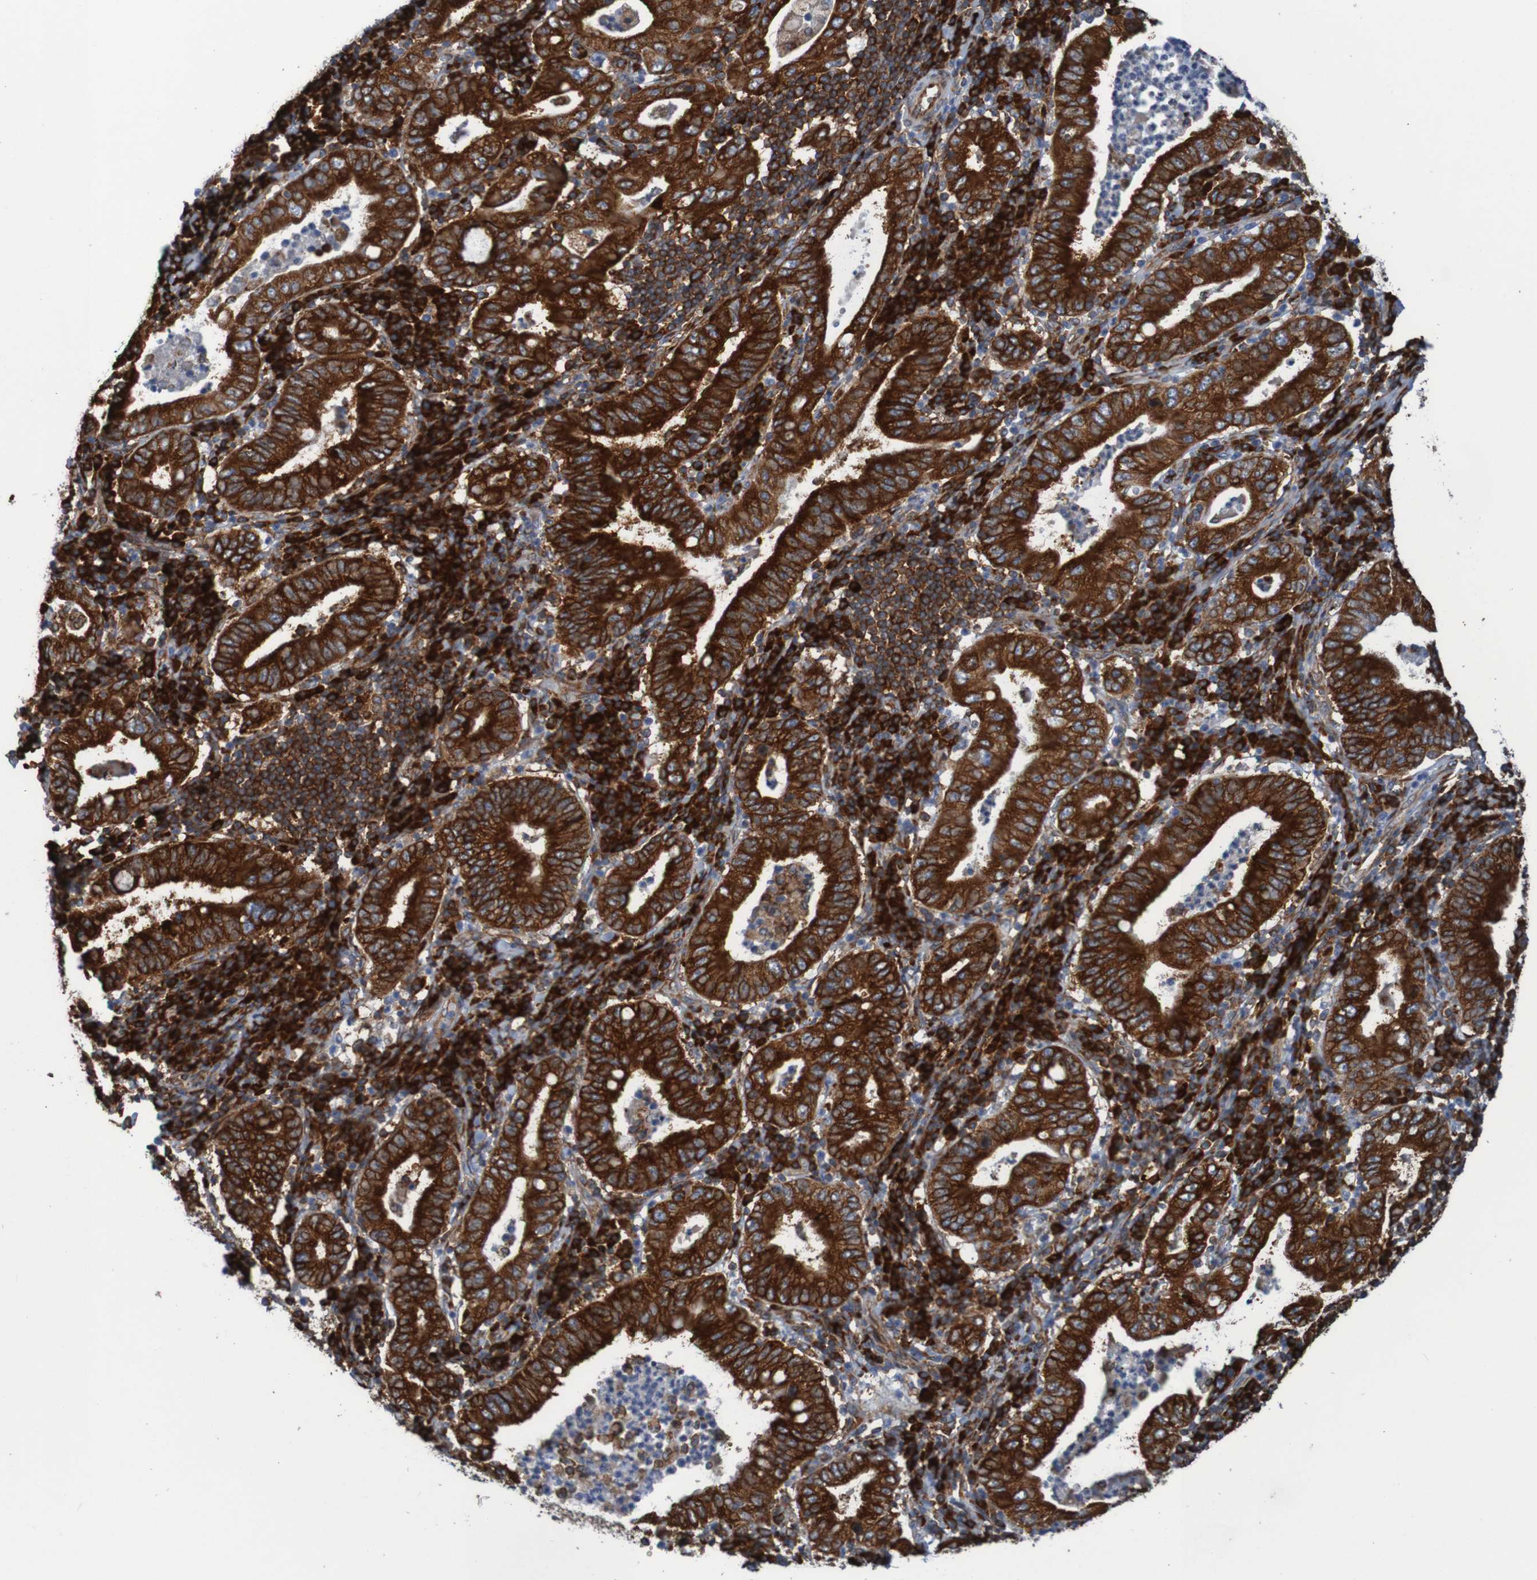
{"staining": {"intensity": "strong", "quantity": ">75%", "location": "cytoplasmic/membranous"}, "tissue": "stomach cancer", "cell_type": "Tumor cells", "image_type": "cancer", "snomed": [{"axis": "morphology", "description": "Normal tissue, NOS"}, {"axis": "morphology", "description": "Adenocarcinoma, NOS"}, {"axis": "topography", "description": "Esophagus"}, {"axis": "topography", "description": "Stomach, upper"}, {"axis": "topography", "description": "Peripheral nerve tissue"}], "caption": "Stomach adenocarcinoma stained with a brown dye demonstrates strong cytoplasmic/membranous positive positivity in about >75% of tumor cells.", "gene": "RPL10", "patient": {"sex": "male", "age": 62}}